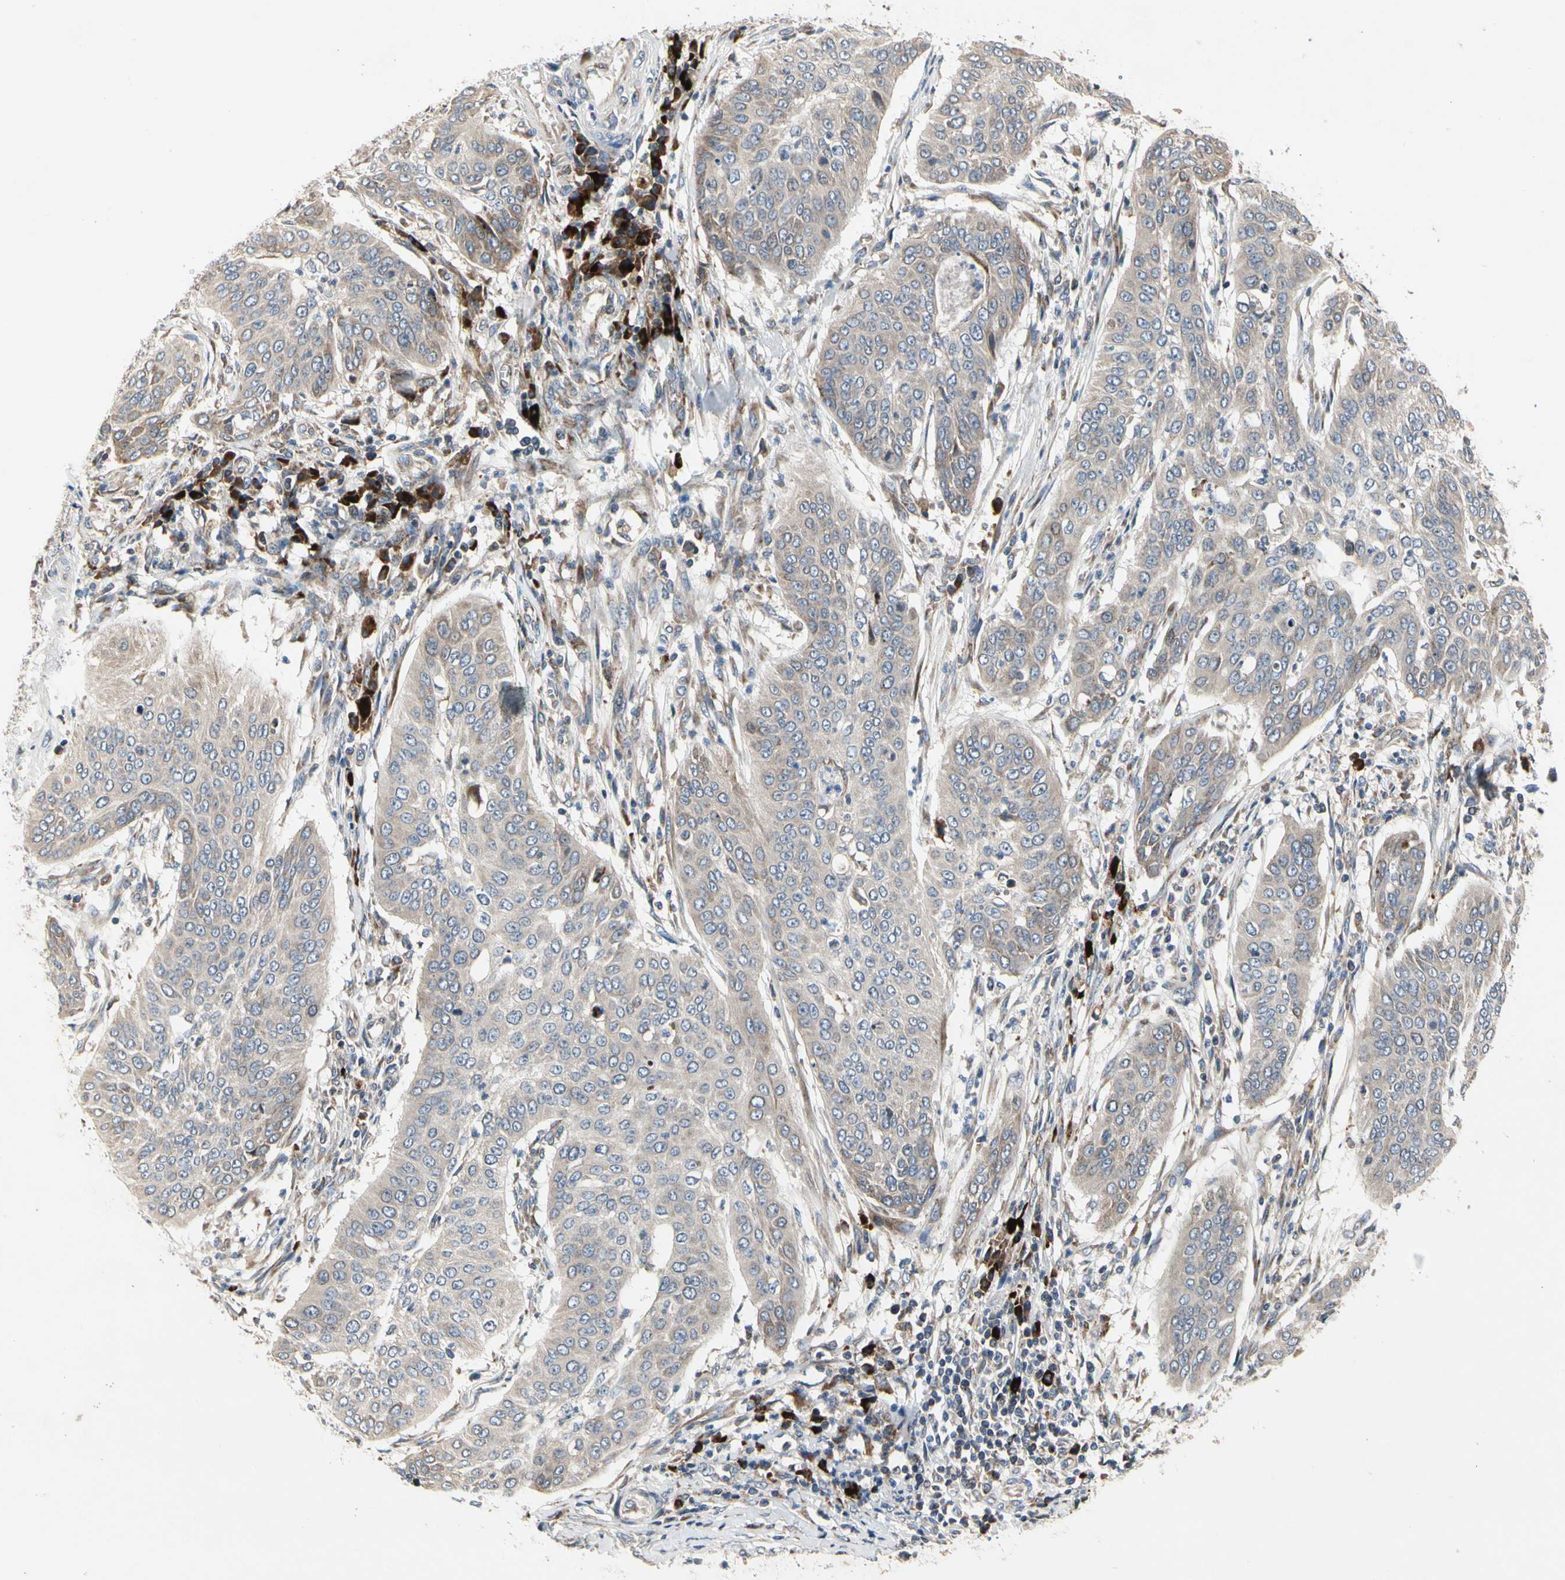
{"staining": {"intensity": "weak", "quantity": ">75%", "location": "cytoplasmic/membranous"}, "tissue": "cervical cancer", "cell_type": "Tumor cells", "image_type": "cancer", "snomed": [{"axis": "morphology", "description": "Normal tissue, NOS"}, {"axis": "morphology", "description": "Squamous cell carcinoma, NOS"}, {"axis": "topography", "description": "Cervix"}], "caption": "This photomicrograph shows squamous cell carcinoma (cervical) stained with IHC to label a protein in brown. The cytoplasmic/membranous of tumor cells show weak positivity for the protein. Nuclei are counter-stained blue.", "gene": "MMEL1", "patient": {"sex": "female", "age": 39}}